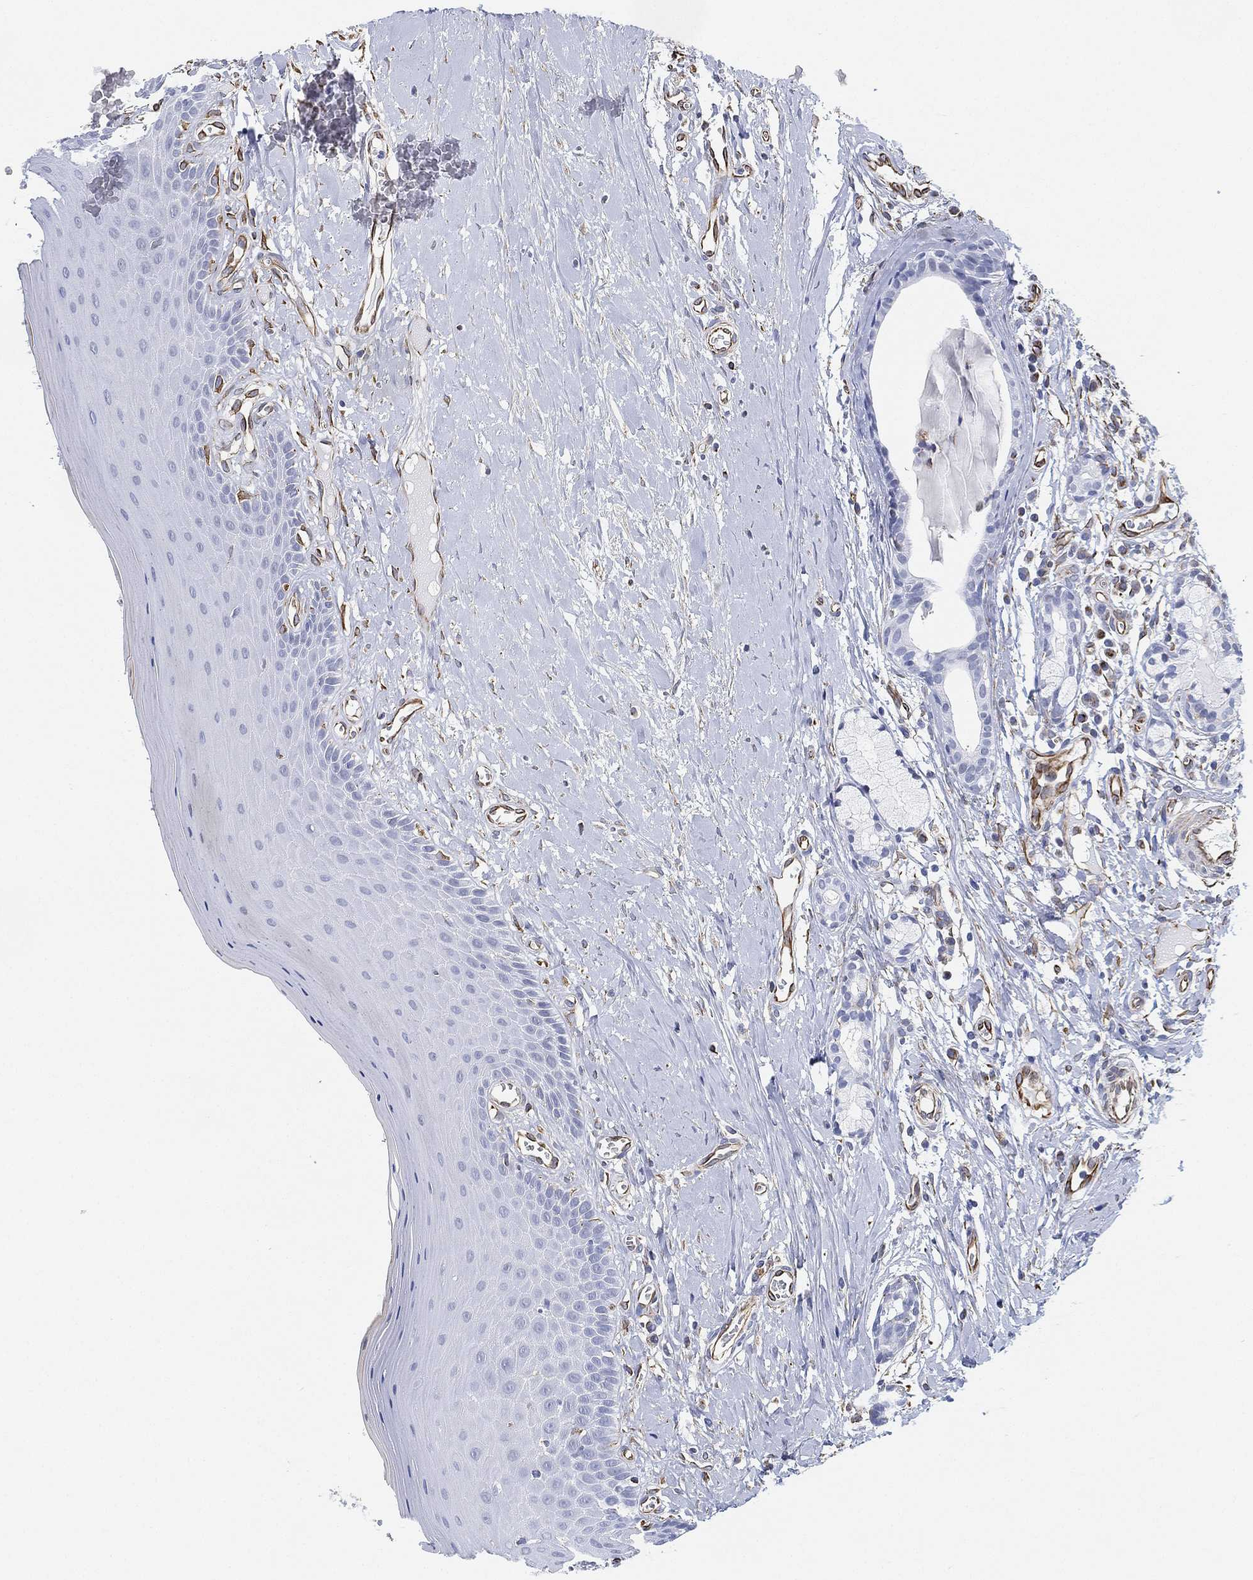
{"staining": {"intensity": "strong", "quantity": "<25%", "location": "cytoplasmic/membranous"}, "tissue": "oral mucosa", "cell_type": "Squamous epithelial cells", "image_type": "normal", "snomed": [{"axis": "morphology", "description": "Normal tissue, NOS"}, {"axis": "topography", "description": "Oral tissue"}], "caption": "DAB immunohistochemical staining of benign oral mucosa reveals strong cytoplasmic/membranous protein staining in approximately <25% of squamous epithelial cells.", "gene": "PSKH2", "patient": {"sex": "female", "age": 43}}